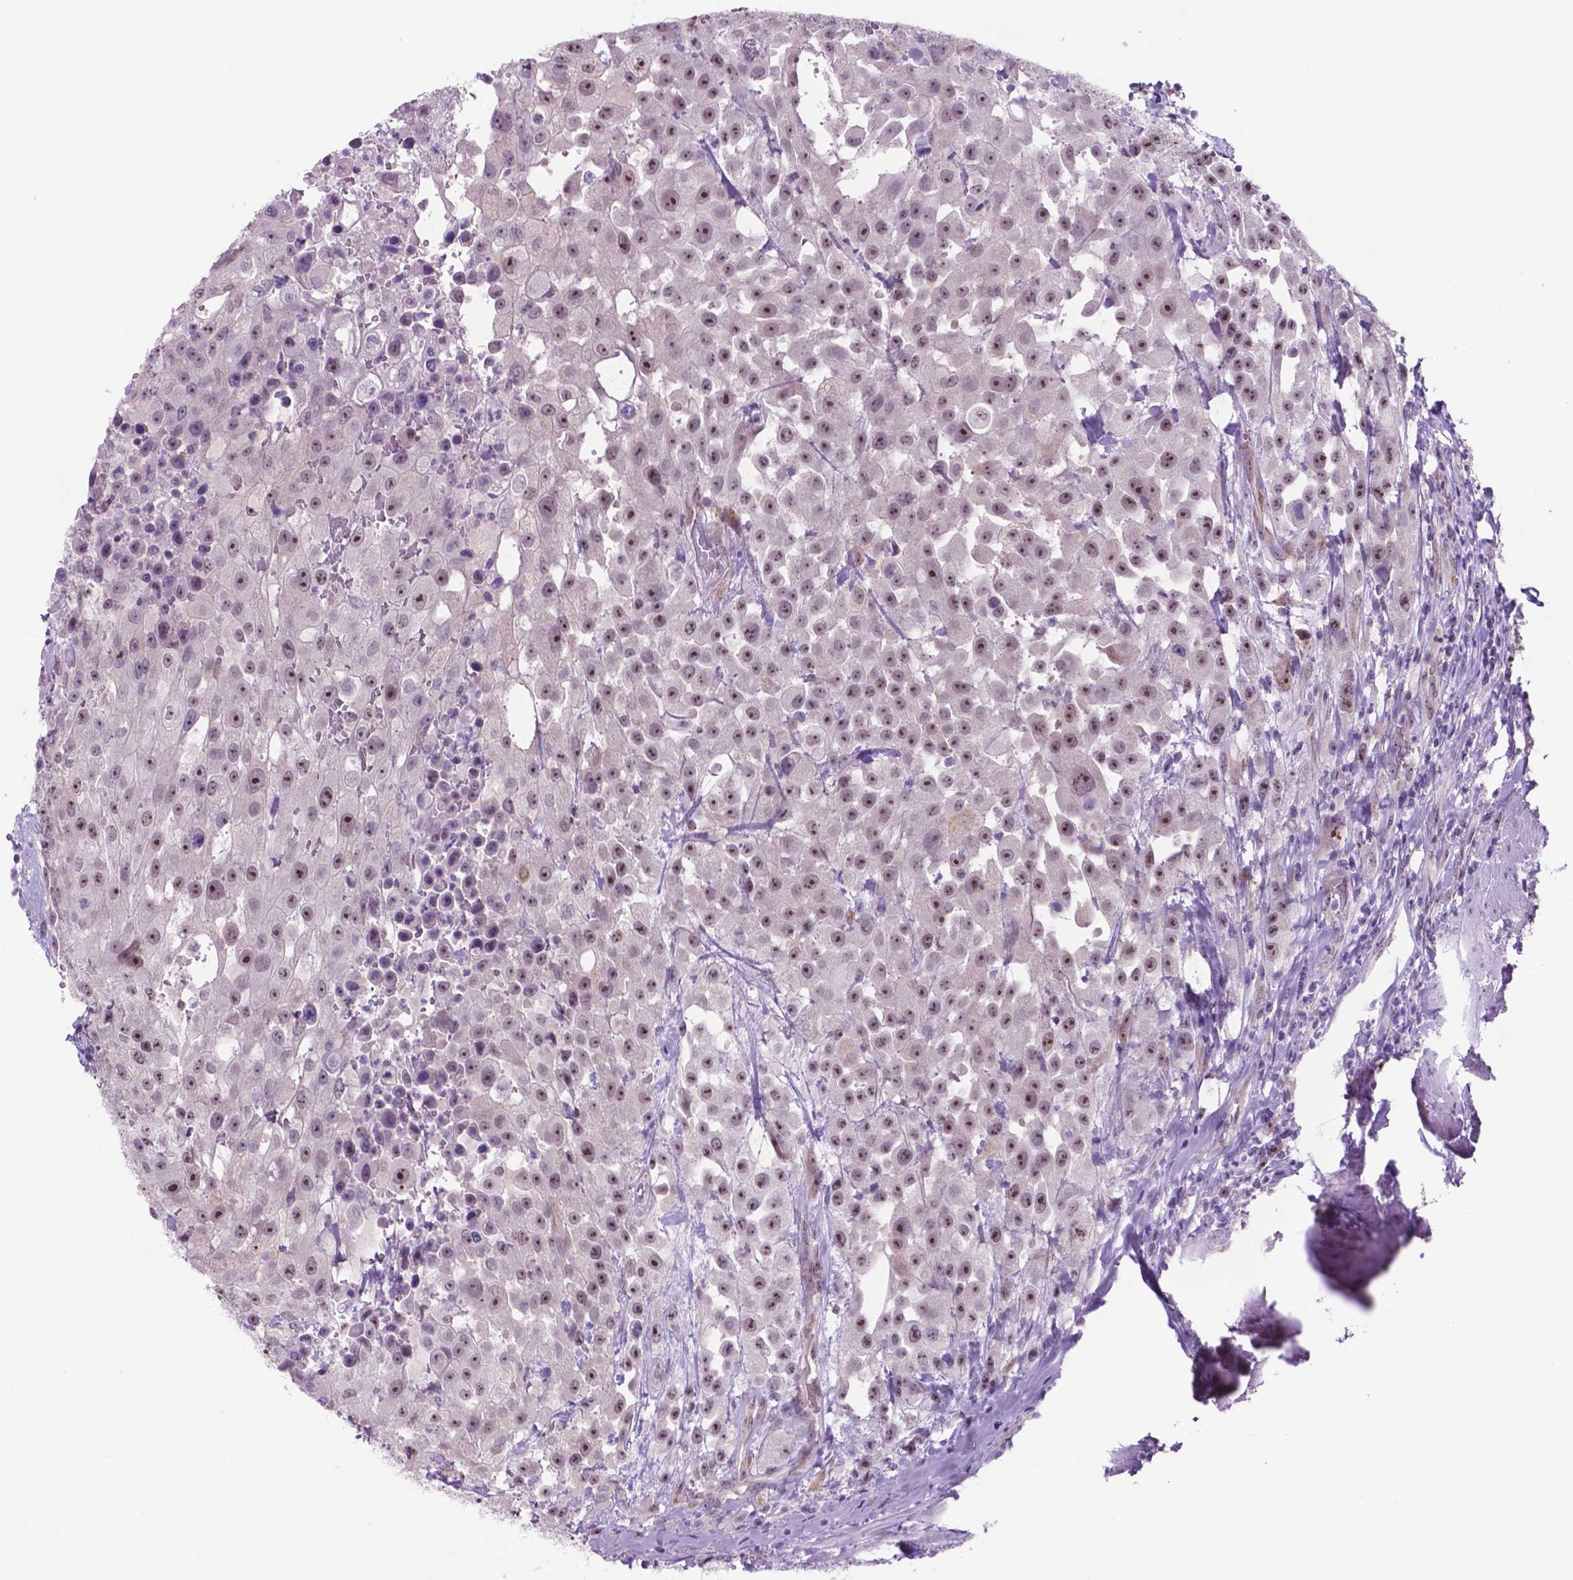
{"staining": {"intensity": "moderate", "quantity": ">75%", "location": "nuclear"}, "tissue": "urothelial cancer", "cell_type": "Tumor cells", "image_type": "cancer", "snomed": [{"axis": "morphology", "description": "Urothelial carcinoma, High grade"}, {"axis": "topography", "description": "Urinary bladder"}], "caption": "Human urothelial cancer stained for a protein (brown) reveals moderate nuclear positive staining in approximately >75% of tumor cells.", "gene": "C18orf21", "patient": {"sex": "male", "age": 79}}